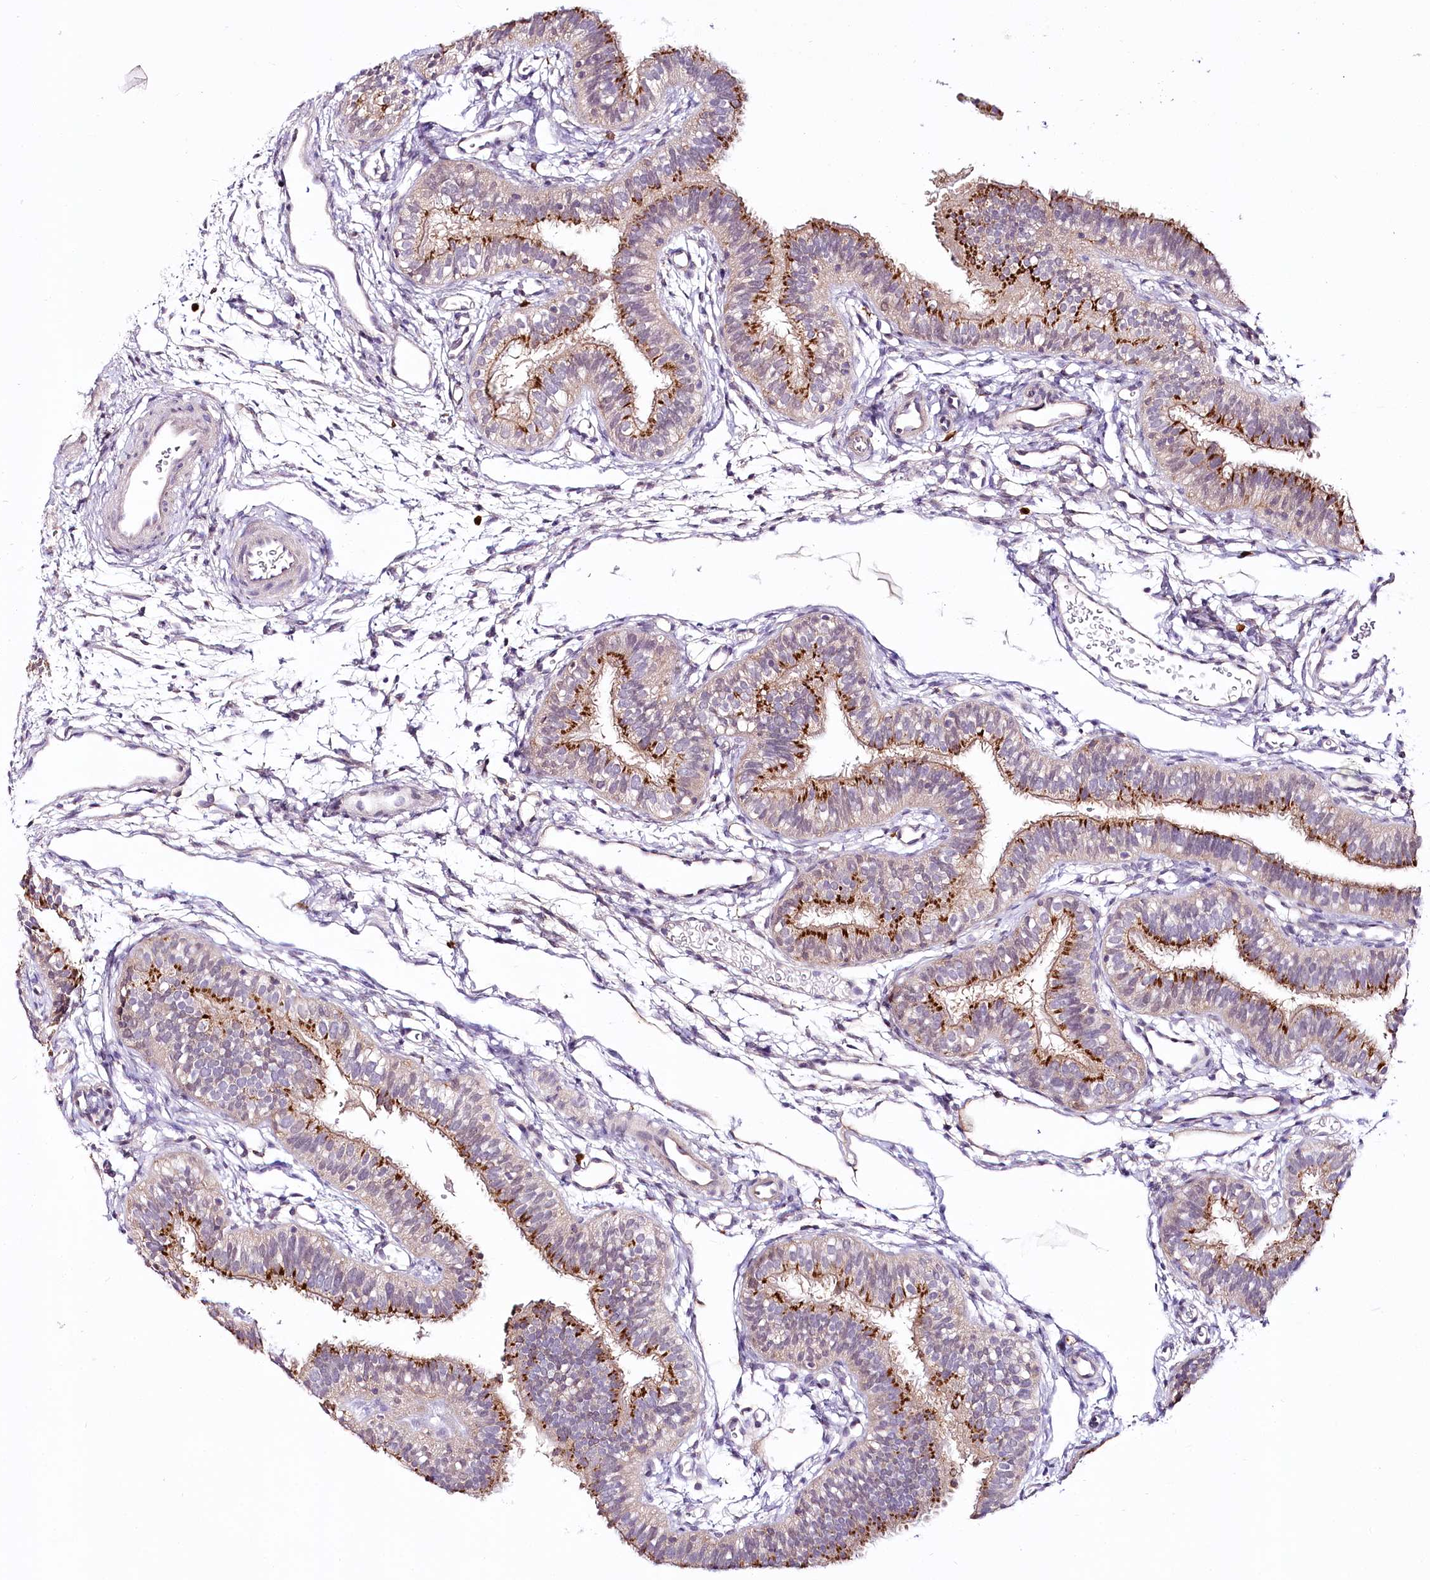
{"staining": {"intensity": "moderate", "quantity": ">75%", "location": "cytoplasmic/membranous"}, "tissue": "fallopian tube", "cell_type": "Glandular cells", "image_type": "normal", "snomed": [{"axis": "morphology", "description": "Normal tissue, NOS"}, {"axis": "topography", "description": "Fallopian tube"}], "caption": "This image reveals immunohistochemistry (IHC) staining of unremarkable human fallopian tube, with medium moderate cytoplasmic/membranous staining in approximately >75% of glandular cells.", "gene": "VWA5A", "patient": {"sex": "female", "age": 35}}